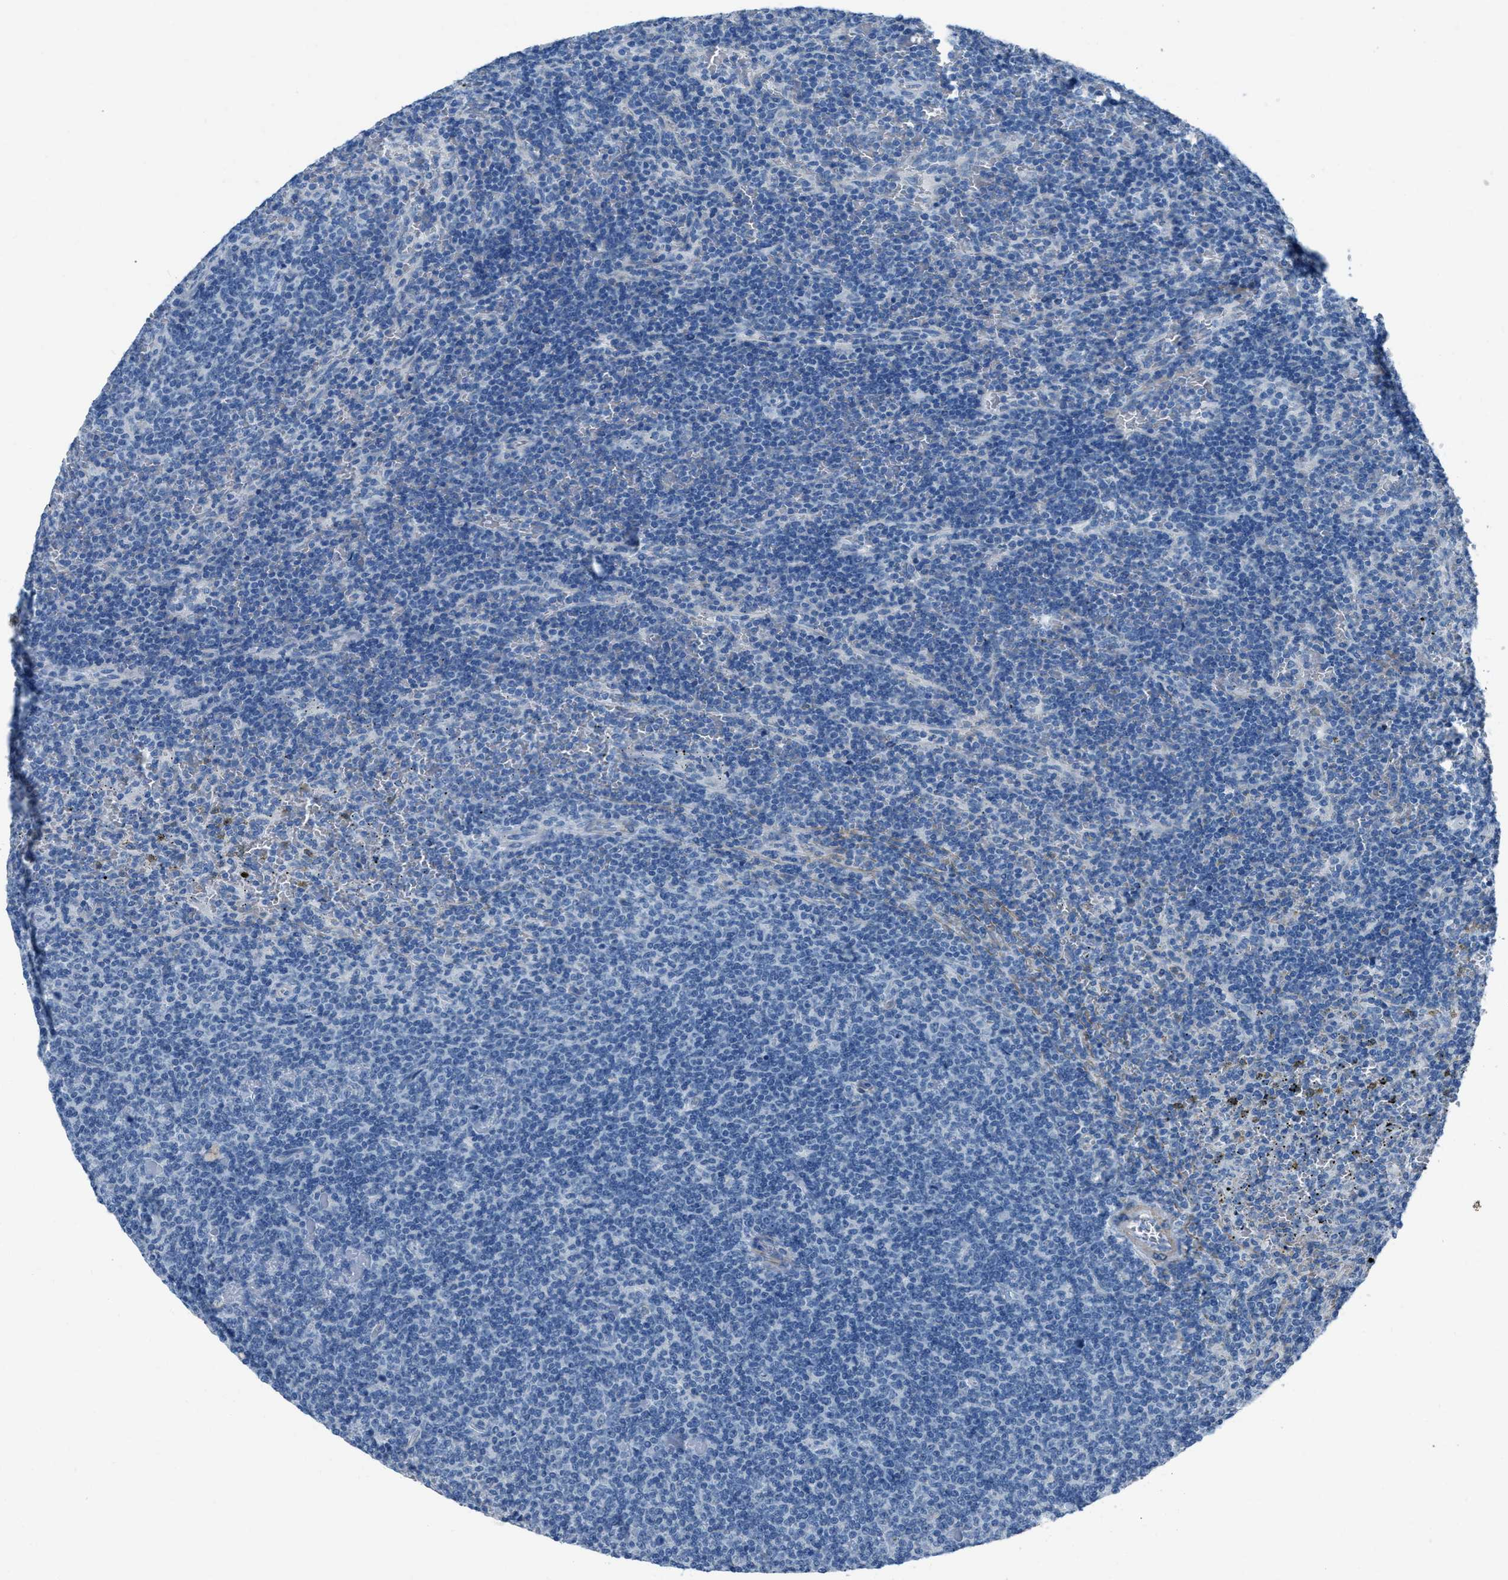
{"staining": {"intensity": "negative", "quantity": "none", "location": "none"}, "tissue": "lymphoma", "cell_type": "Tumor cells", "image_type": "cancer", "snomed": [{"axis": "morphology", "description": "Malignant lymphoma, non-Hodgkin's type, Low grade"}, {"axis": "topography", "description": "Spleen"}], "caption": "High power microscopy image of an immunohistochemistry photomicrograph of lymphoma, revealing no significant staining in tumor cells.", "gene": "SPATC1L", "patient": {"sex": "female", "age": 19}}